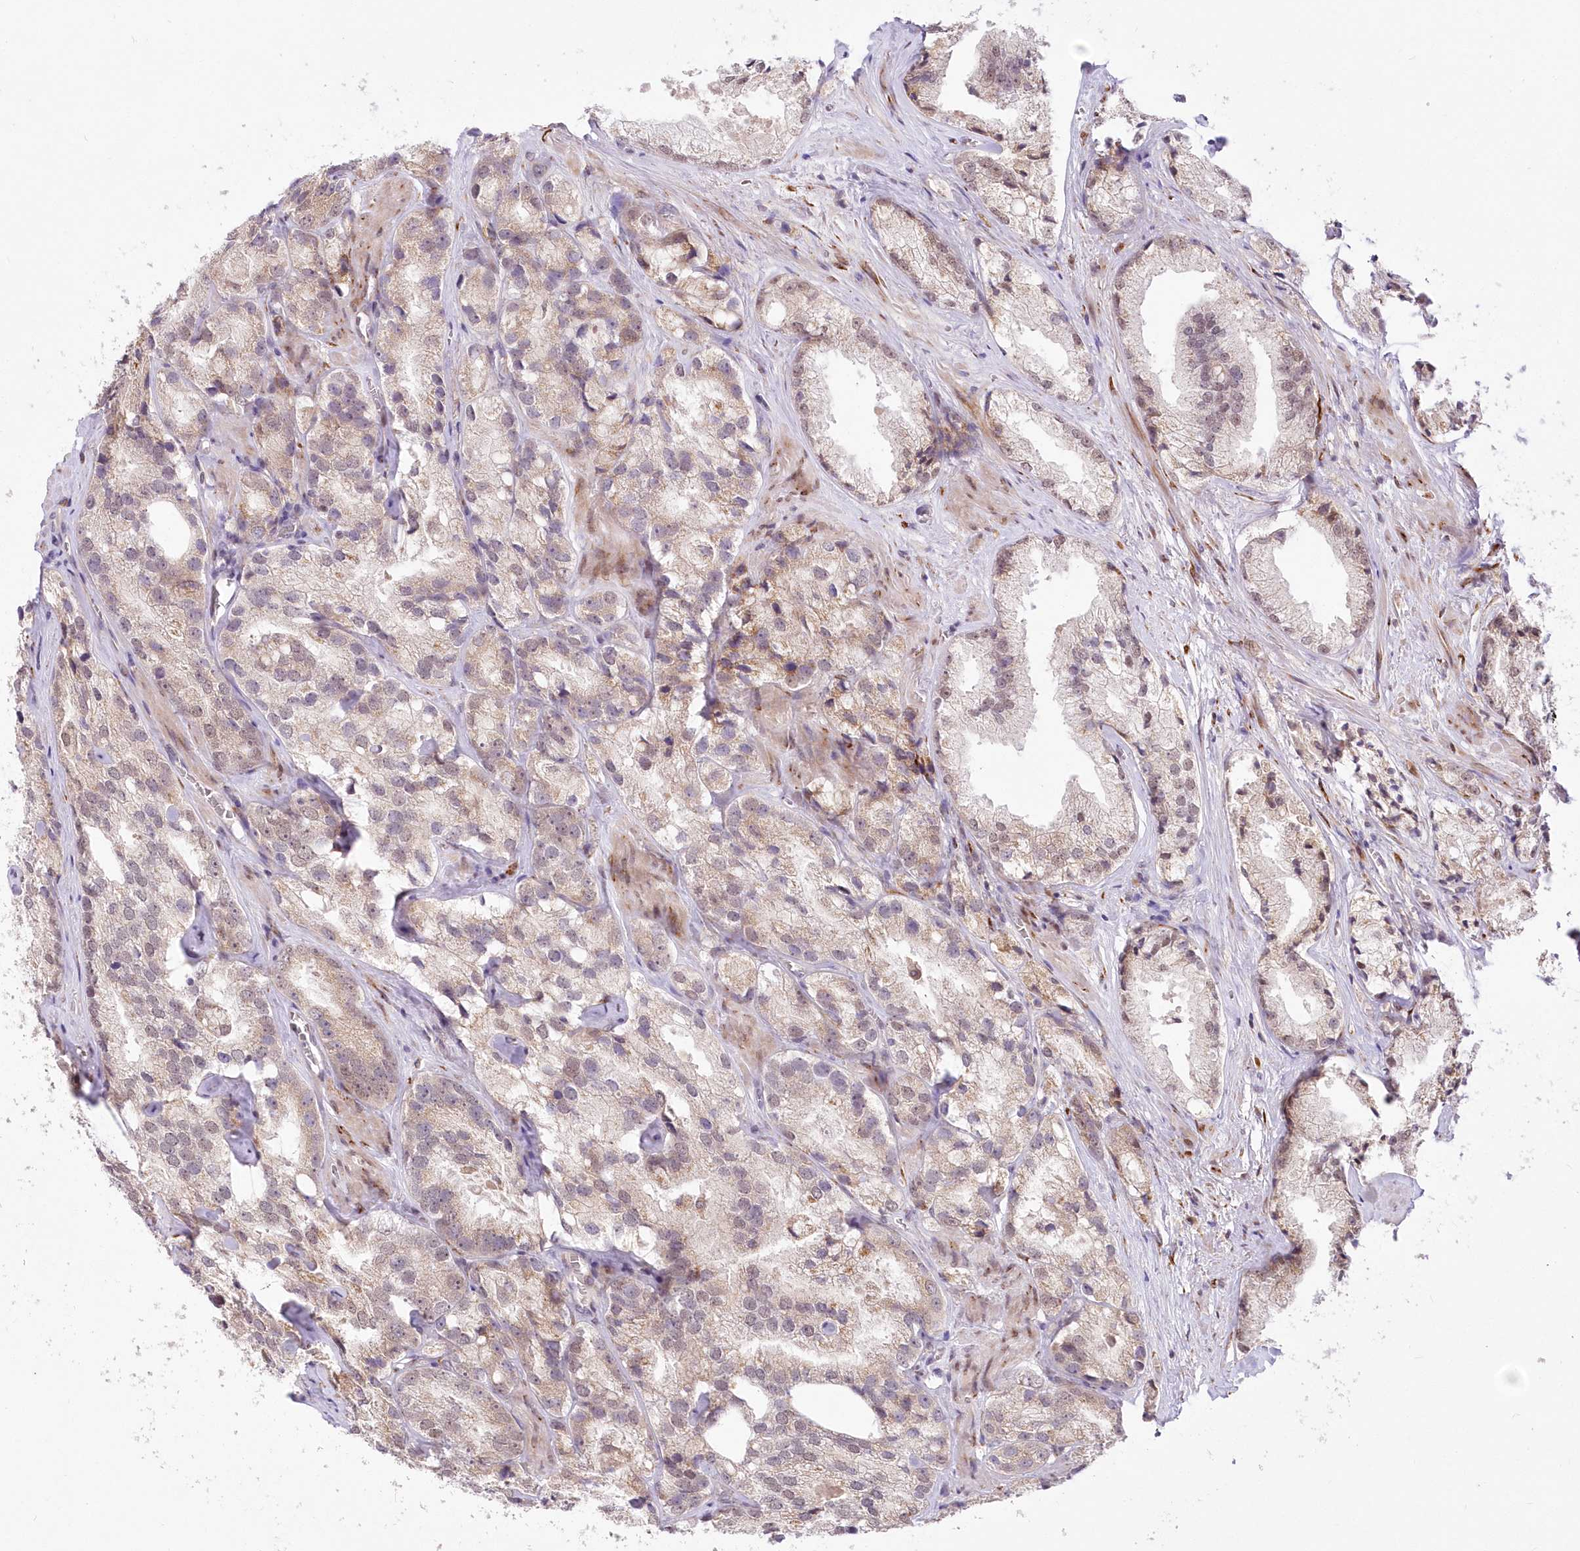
{"staining": {"intensity": "weak", "quantity": ">75%", "location": "cytoplasmic/membranous"}, "tissue": "prostate cancer", "cell_type": "Tumor cells", "image_type": "cancer", "snomed": [{"axis": "morphology", "description": "Adenocarcinoma, High grade"}, {"axis": "topography", "description": "Prostate"}], "caption": "Immunohistochemistry (IHC) (DAB (3,3'-diaminobenzidine)) staining of human prostate high-grade adenocarcinoma shows weak cytoplasmic/membranous protein expression in about >75% of tumor cells.", "gene": "LDB1", "patient": {"sex": "male", "age": 66}}